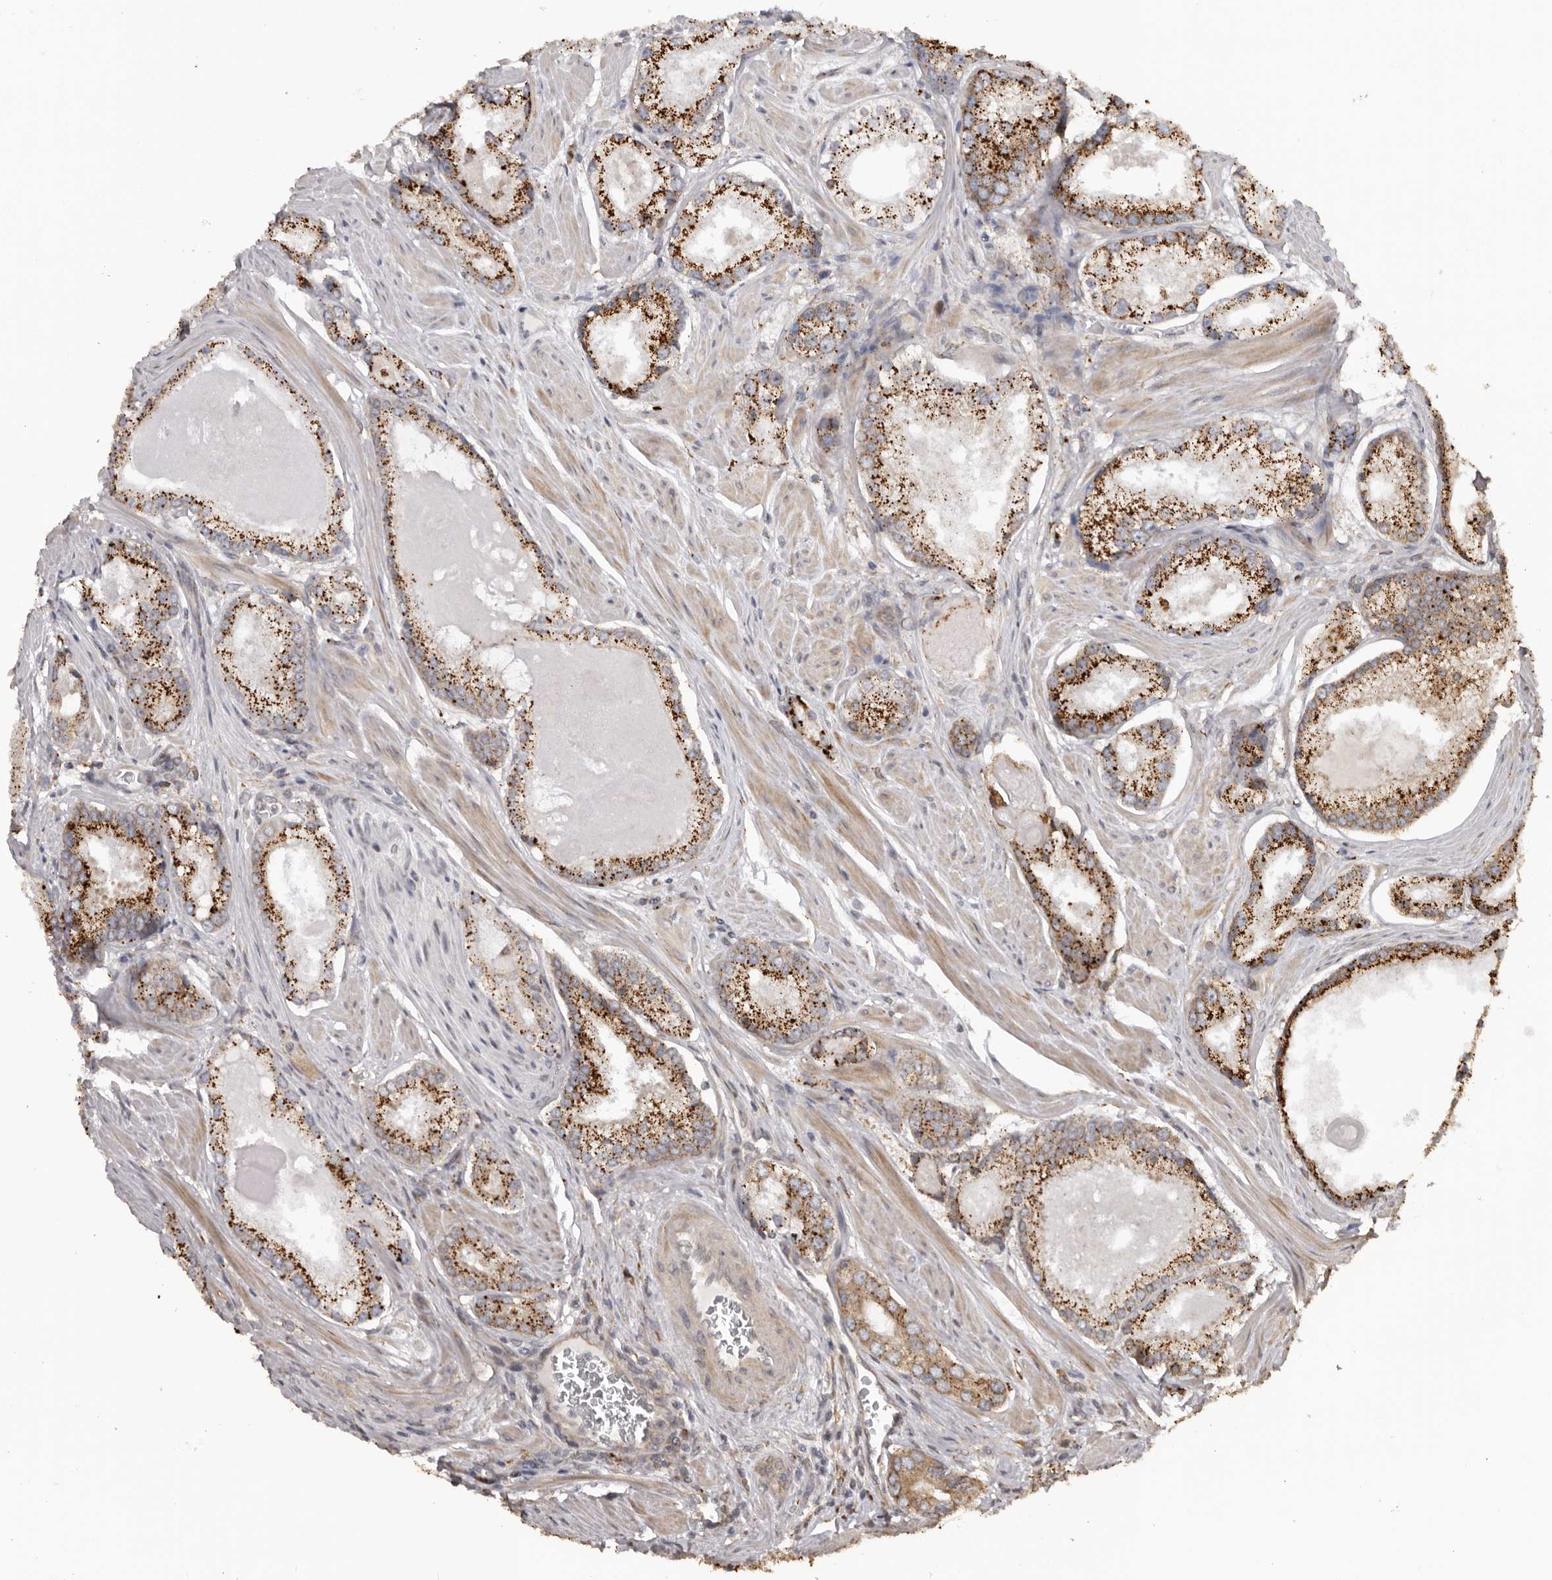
{"staining": {"intensity": "moderate", "quantity": ">75%", "location": "cytoplasmic/membranous"}, "tissue": "prostate cancer", "cell_type": "Tumor cells", "image_type": "cancer", "snomed": [{"axis": "morphology", "description": "Adenocarcinoma, Low grade"}, {"axis": "topography", "description": "Prostate"}], "caption": "Prostate cancer stained for a protein demonstrates moderate cytoplasmic/membranous positivity in tumor cells. The protein is shown in brown color, while the nuclei are stained blue.", "gene": "NUP43", "patient": {"sex": "male", "age": 54}}